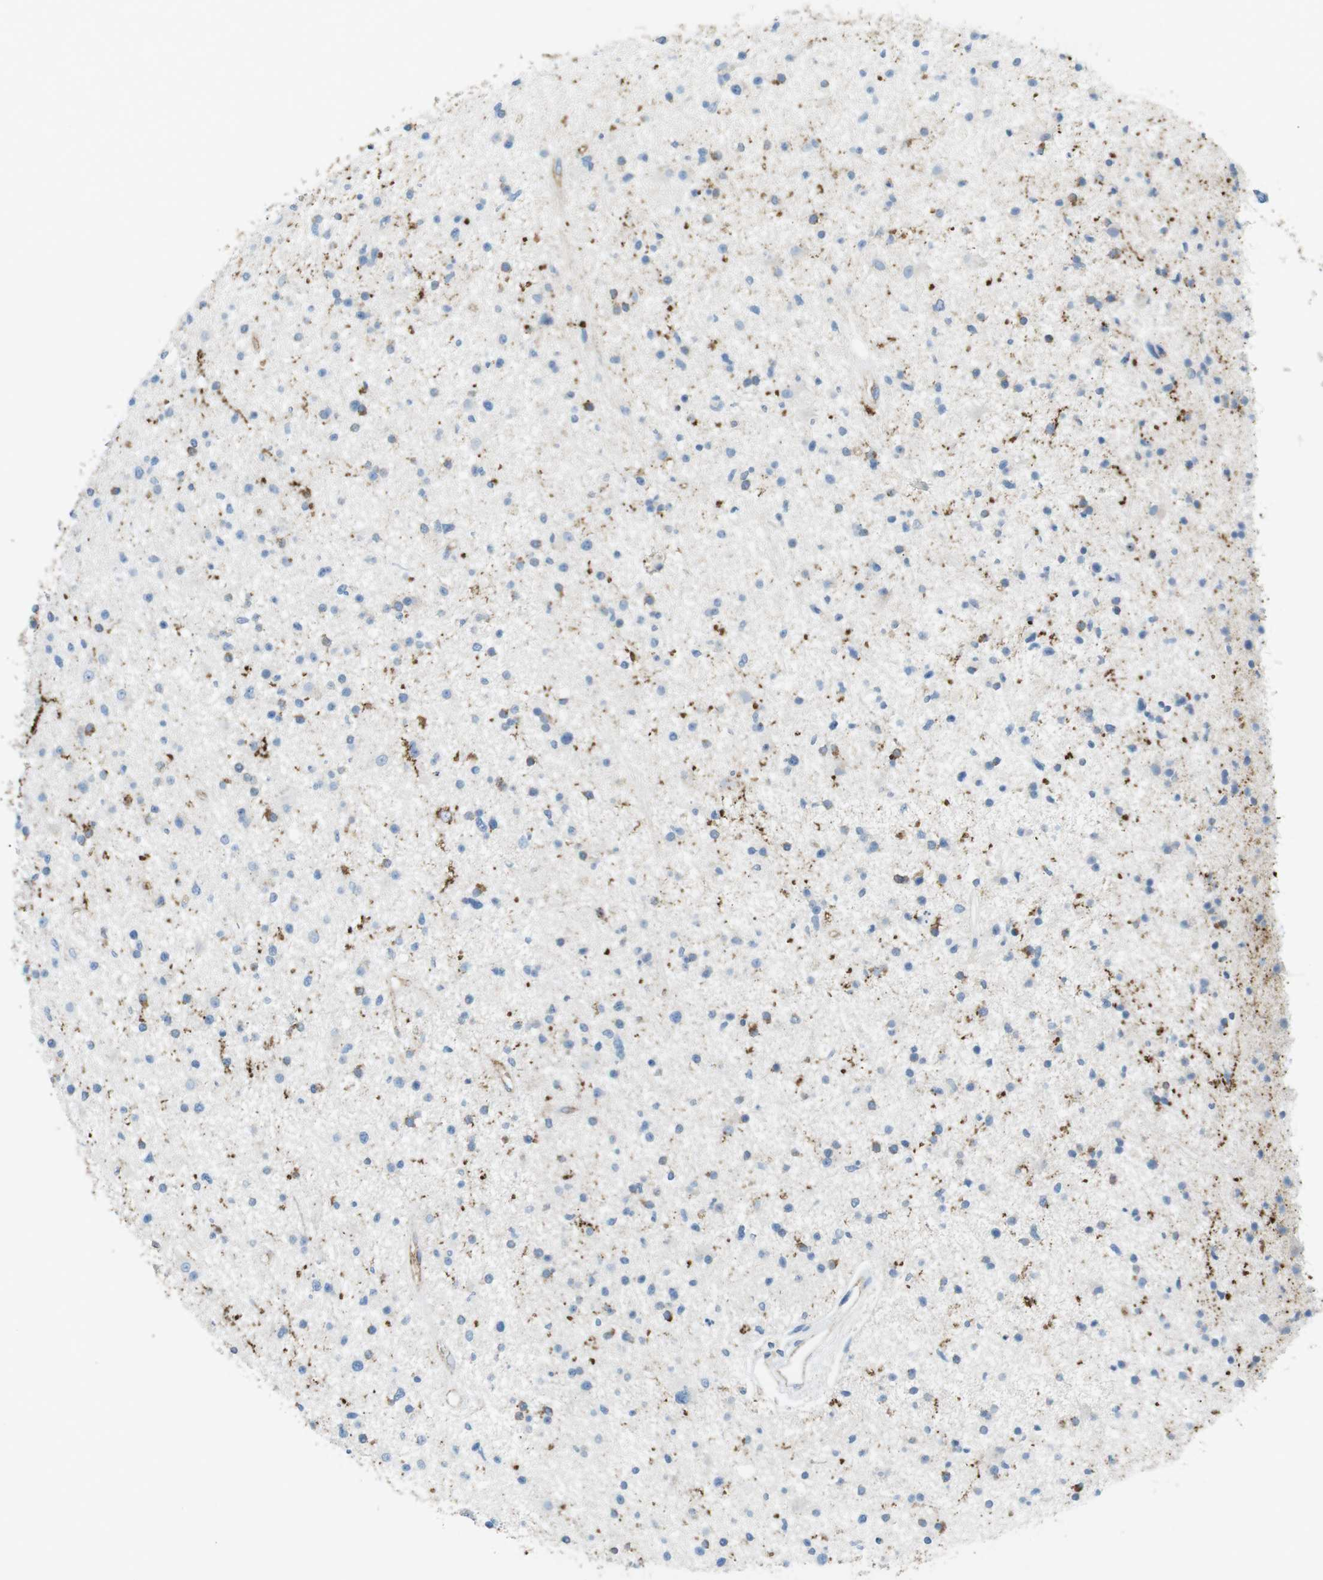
{"staining": {"intensity": "moderate", "quantity": "<25%", "location": "cytoplasmic/membranous"}, "tissue": "glioma", "cell_type": "Tumor cells", "image_type": "cancer", "snomed": [{"axis": "morphology", "description": "Glioma, malignant, High grade"}, {"axis": "topography", "description": "Brain"}], "caption": "Human glioma stained with a protein marker shows moderate staining in tumor cells.", "gene": "VAMP1", "patient": {"sex": "male", "age": 33}}